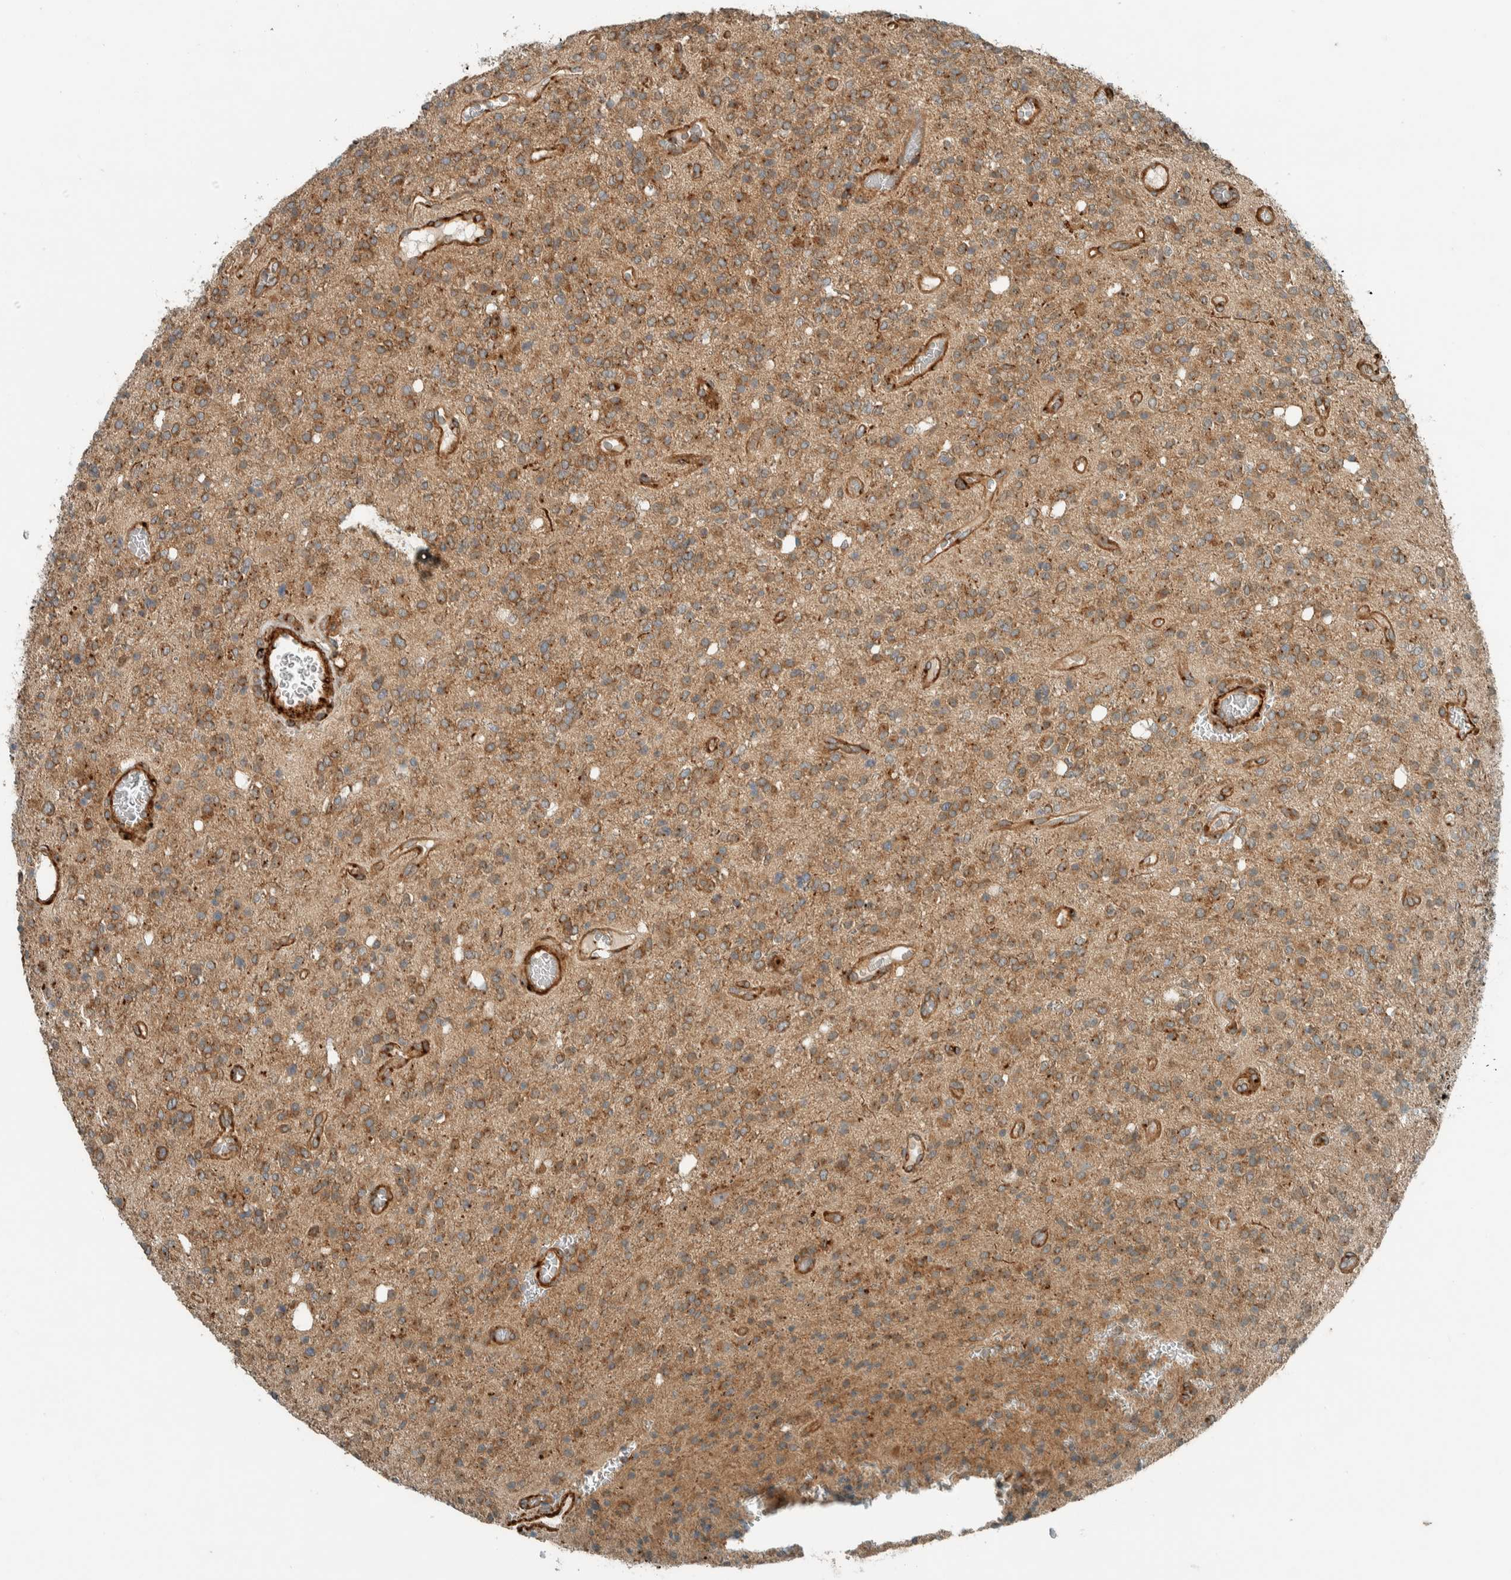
{"staining": {"intensity": "moderate", "quantity": ">75%", "location": "cytoplasmic/membranous"}, "tissue": "glioma", "cell_type": "Tumor cells", "image_type": "cancer", "snomed": [{"axis": "morphology", "description": "Glioma, malignant, High grade"}, {"axis": "topography", "description": "Brain"}], "caption": "There is medium levels of moderate cytoplasmic/membranous staining in tumor cells of glioma, as demonstrated by immunohistochemical staining (brown color).", "gene": "EXOC7", "patient": {"sex": "male", "age": 34}}